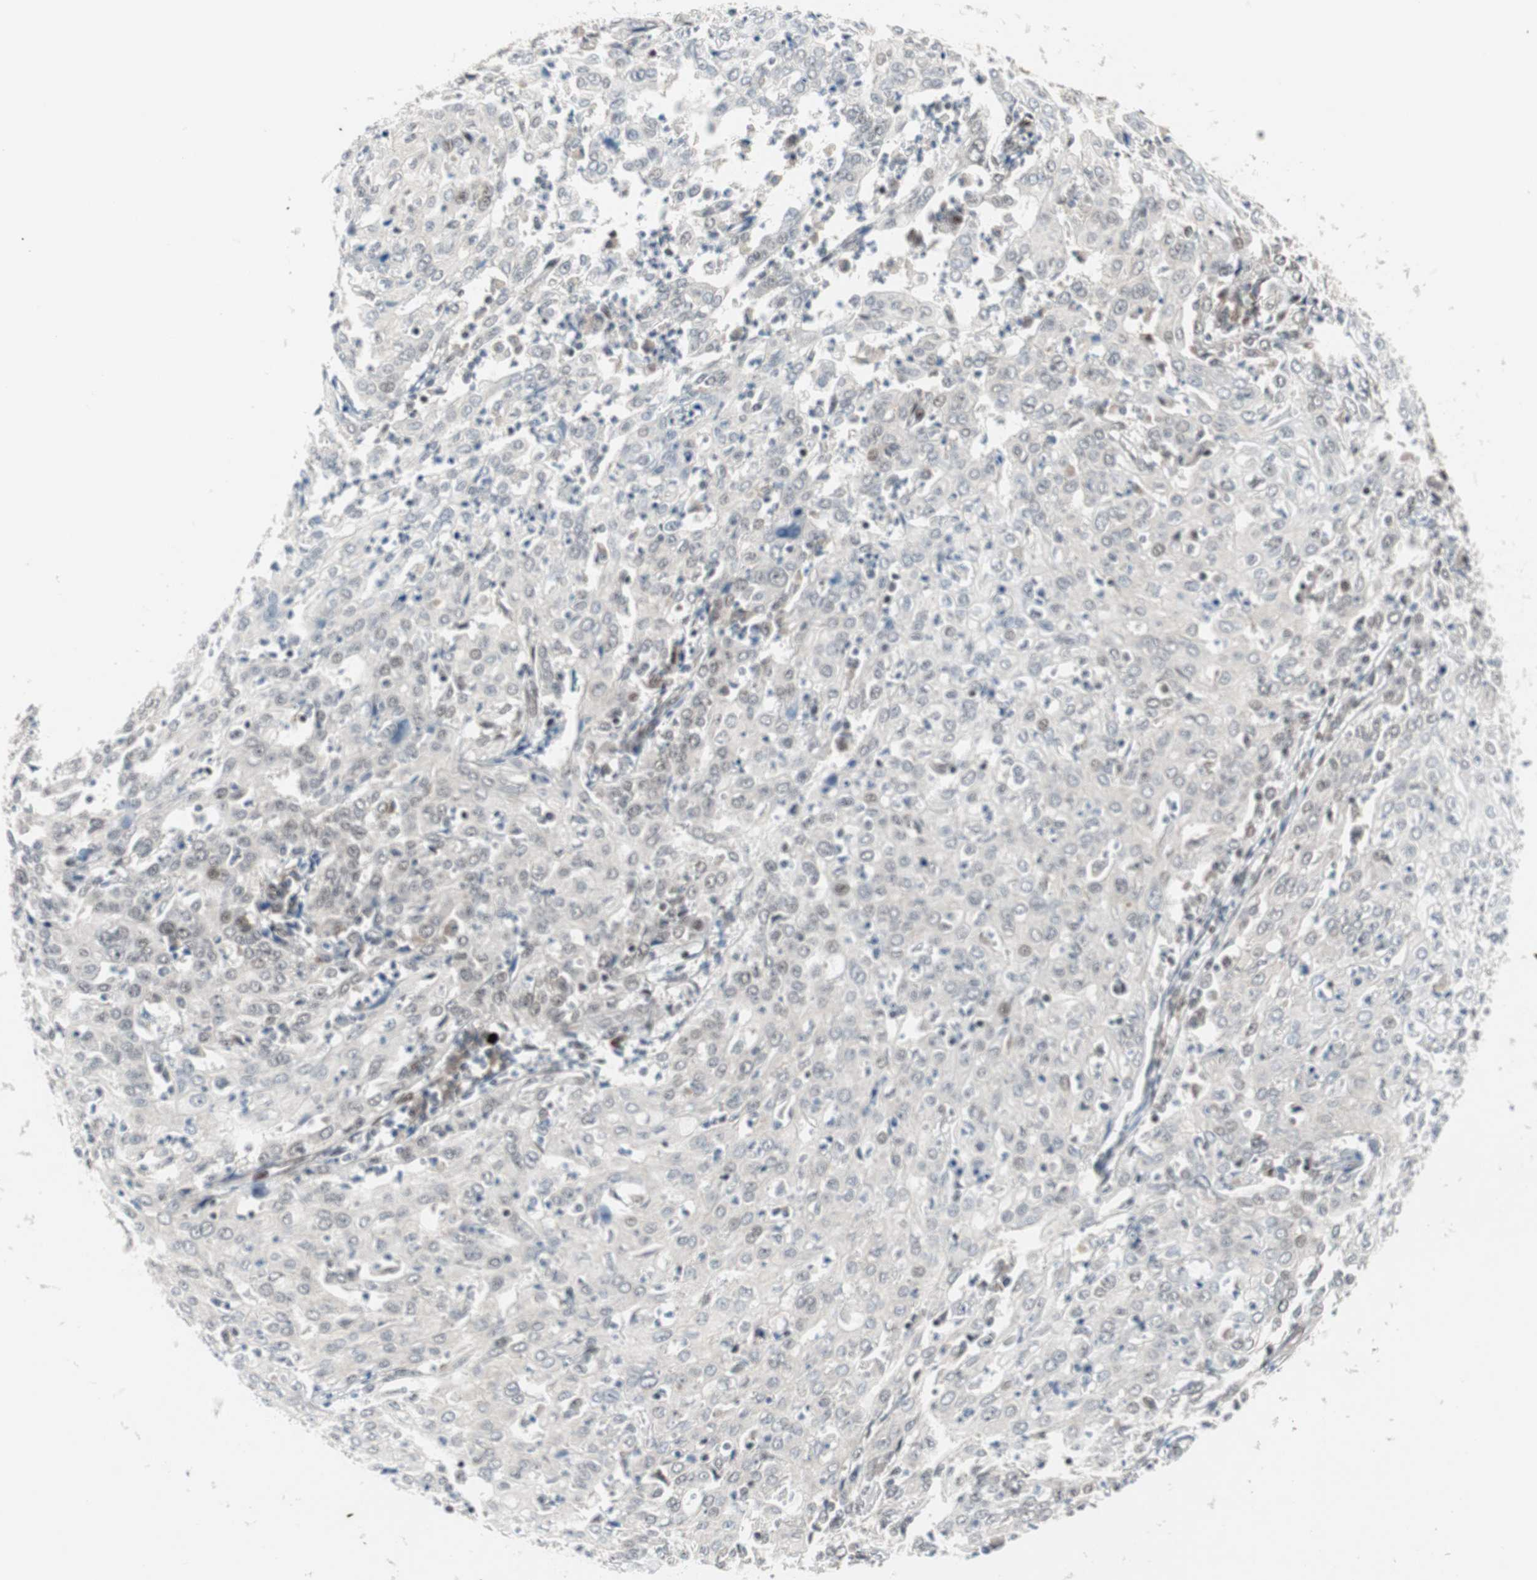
{"staining": {"intensity": "weak", "quantity": "<25%", "location": "nuclear"}, "tissue": "cervical cancer", "cell_type": "Tumor cells", "image_type": "cancer", "snomed": [{"axis": "morphology", "description": "Squamous cell carcinoma, NOS"}, {"axis": "topography", "description": "Cervix"}], "caption": "DAB (3,3'-diaminobenzidine) immunohistochemical staining of human squamous cell carcinoma (cervical) exhibits no significant expression in tumor cells.", "gene": "TCF12", "patient": {"sex": "female", "age": 39}}